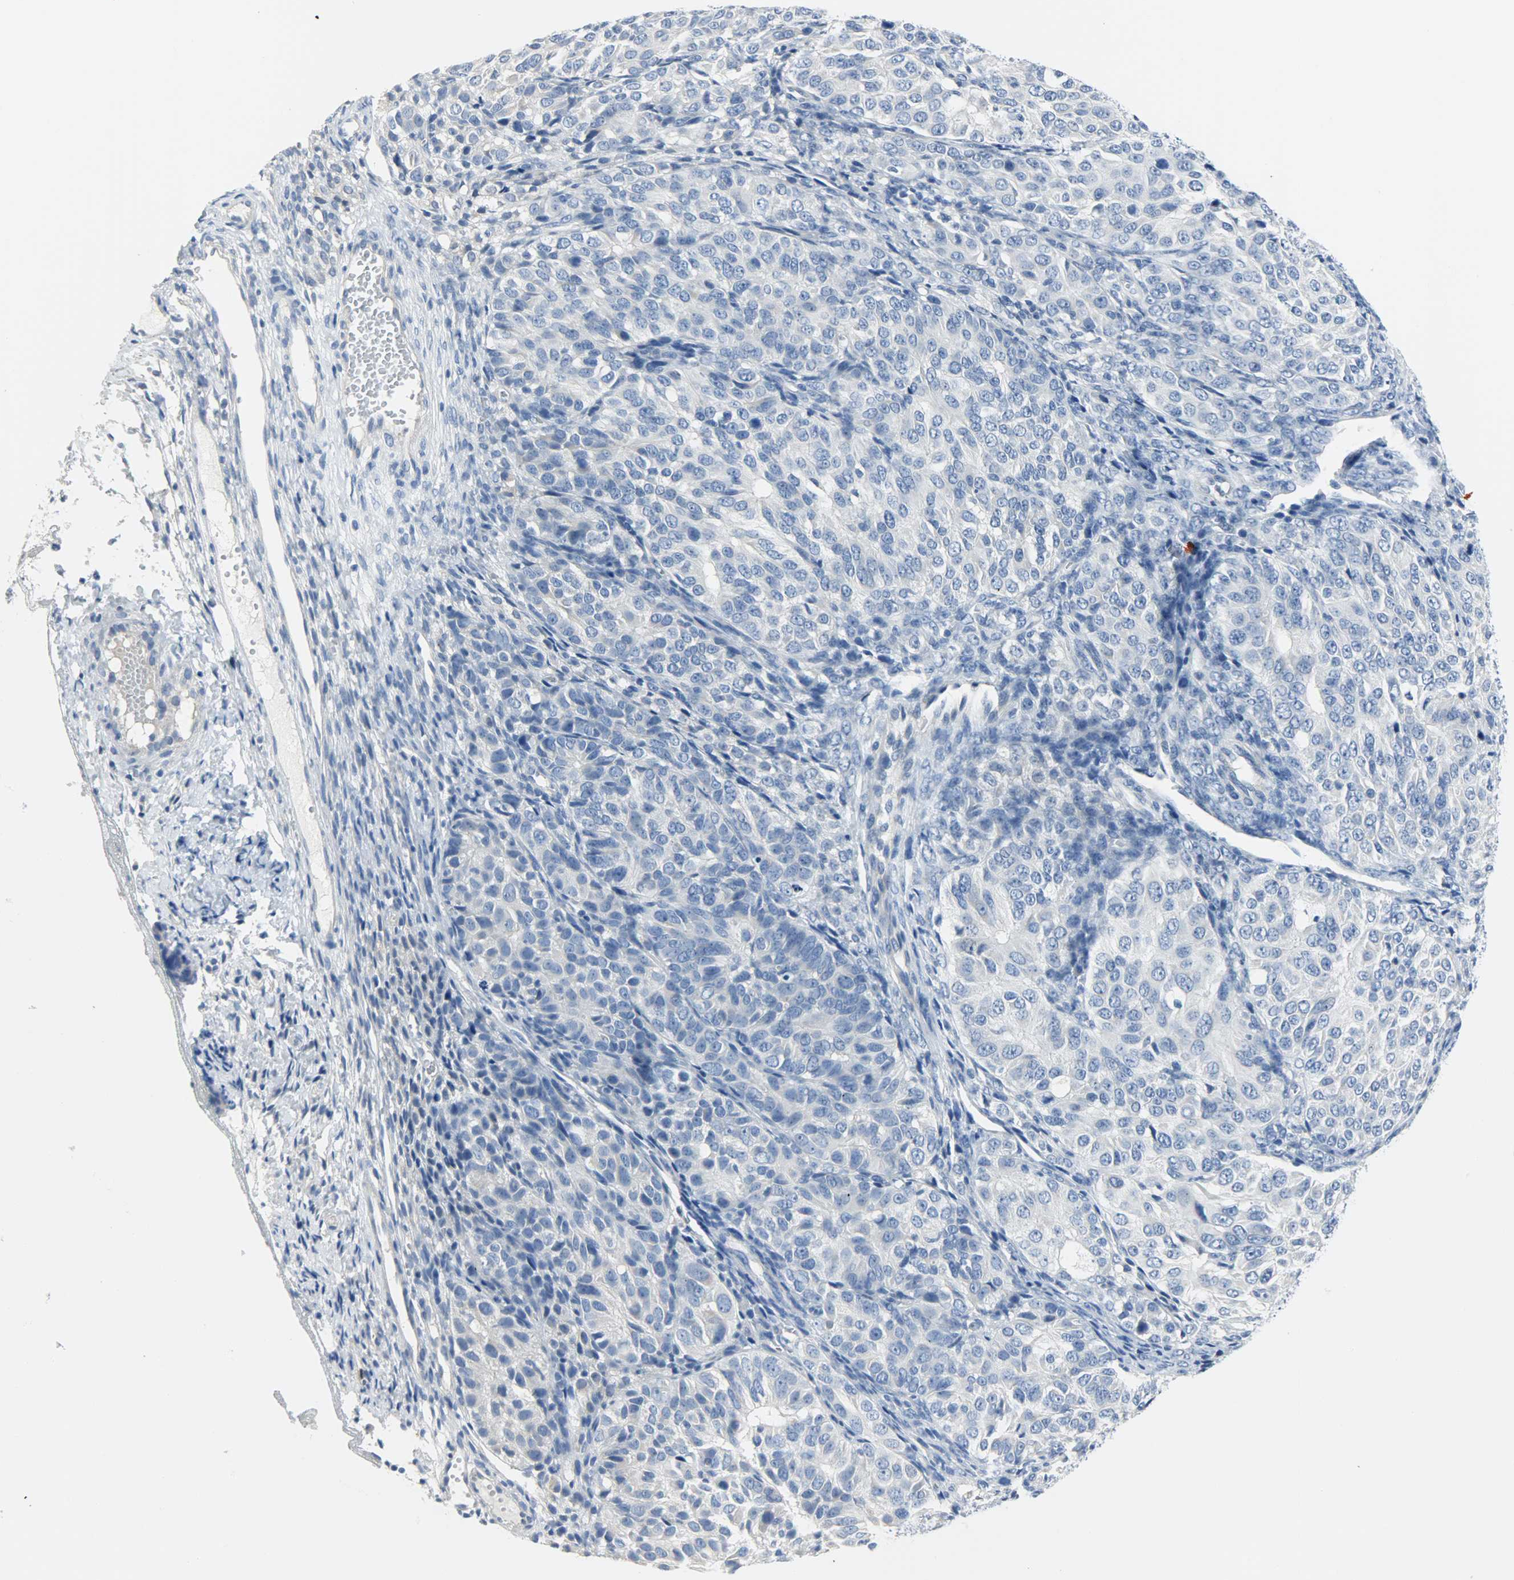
{"staining": {"intensity": "negative", "quantity": "none", "location": "none"}, "tissue": "ovarian cancer", "cell_type": "Tumor cells", "image_type": "cancer", "snomed": [{"axis": "morphology", "description": "Carcinoma, endometroid"}, {"axis": "topography", "description": "Ovary"}], "caption": "Tumor cells are negative for brown protein staining in ovarian cancer (endometroid carcinoma). (DAB immunohistochemistry with hematoxylin counter stain).", "gene": "CEBPE", "patient": {"sex": "female", "age": 51}}